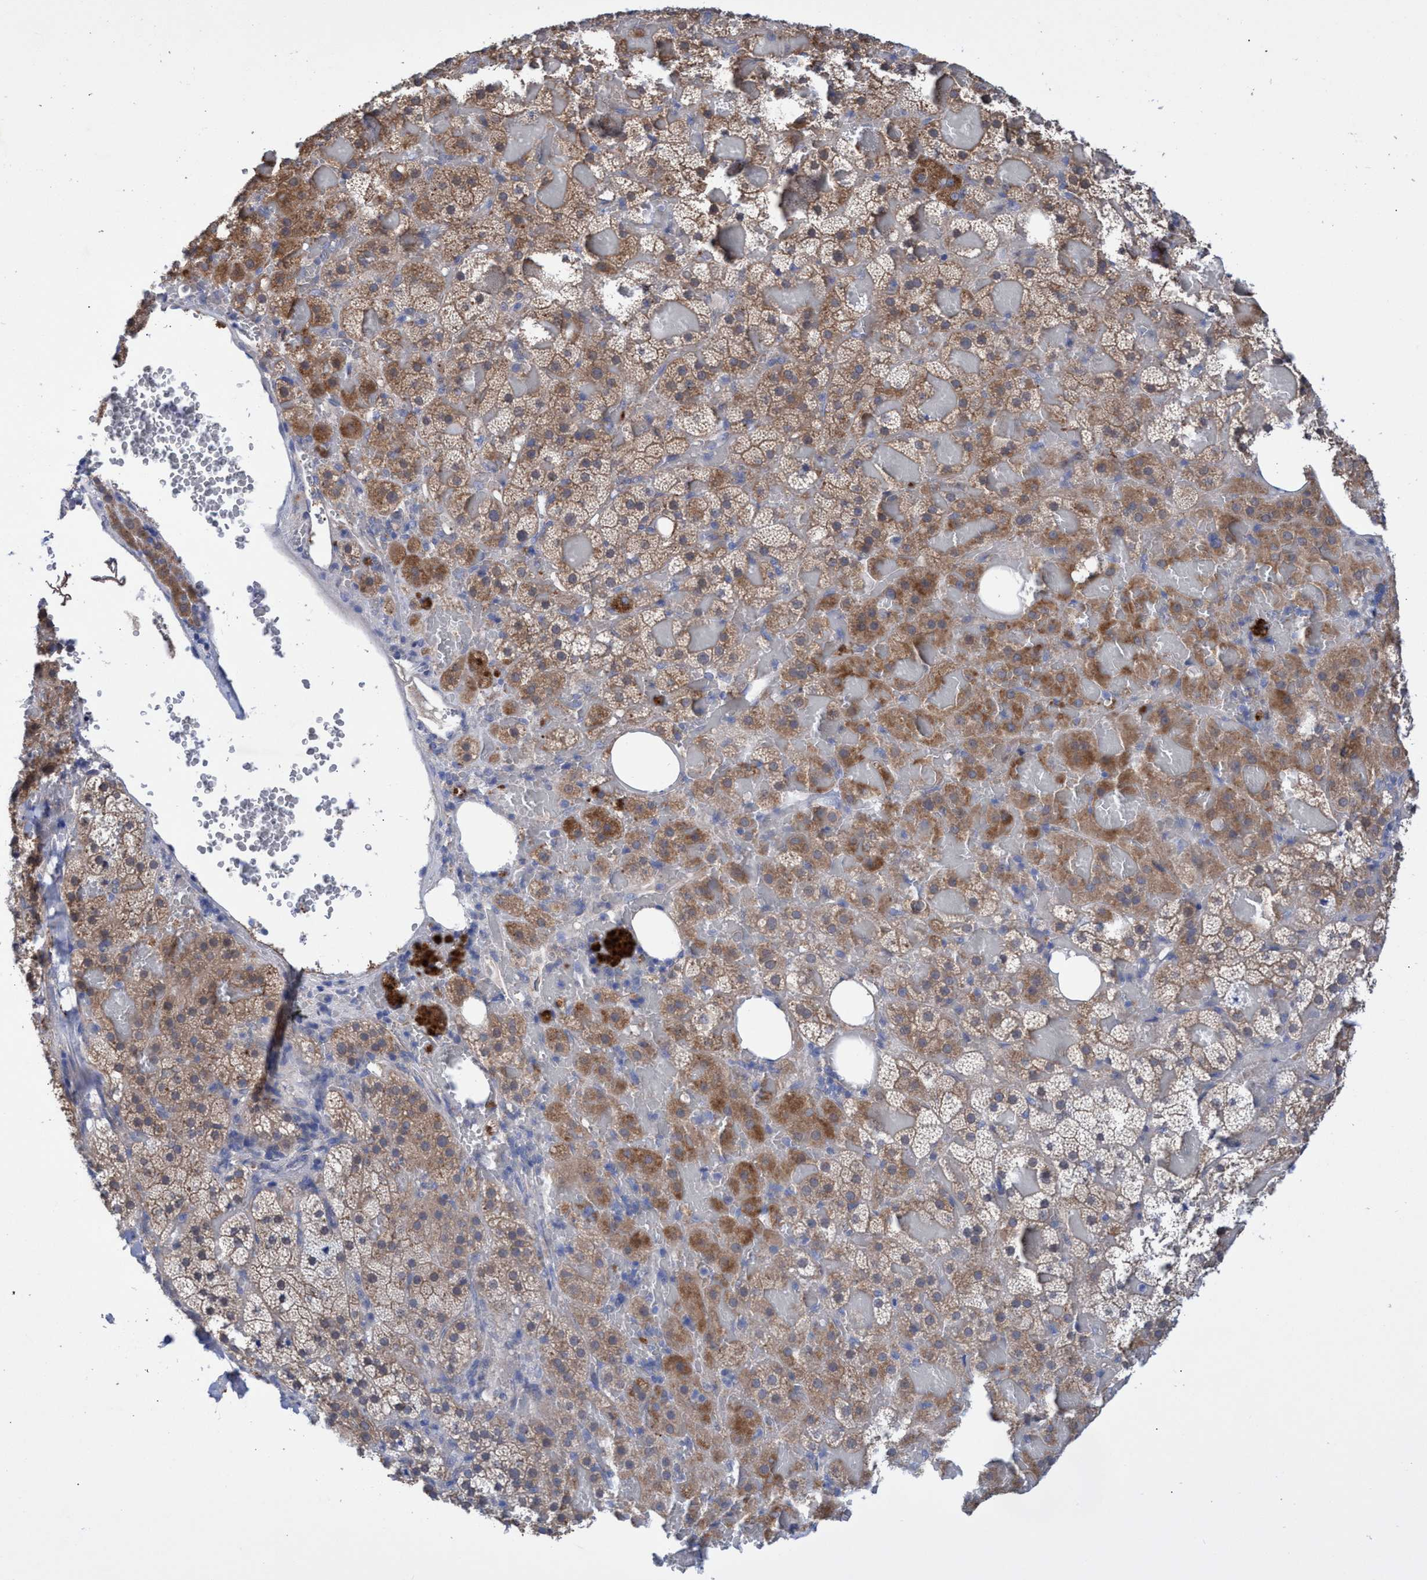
{"staining": {"intensity": "moderate", "quantity": ">75%", "location": "cytoplasmic/membranous"}, "tissue": "adrenal gland", "cell_type": "Glandular cells", "image_type": "normal", "snomed": [{"axis": "morphology", "description": "Normal tissue, NOS"}, {"axis": "topography", "description": "Adrenal gland"}], "caption": "Immunohistochemical staining of benign human adrenal gland demonstrates >75% levels of moderate cytoplasmic/membranous protein expression in approximately >75% of glandular cells.", "gene": "SVEP1", "patient": {"sex": "female", "age": 59}}